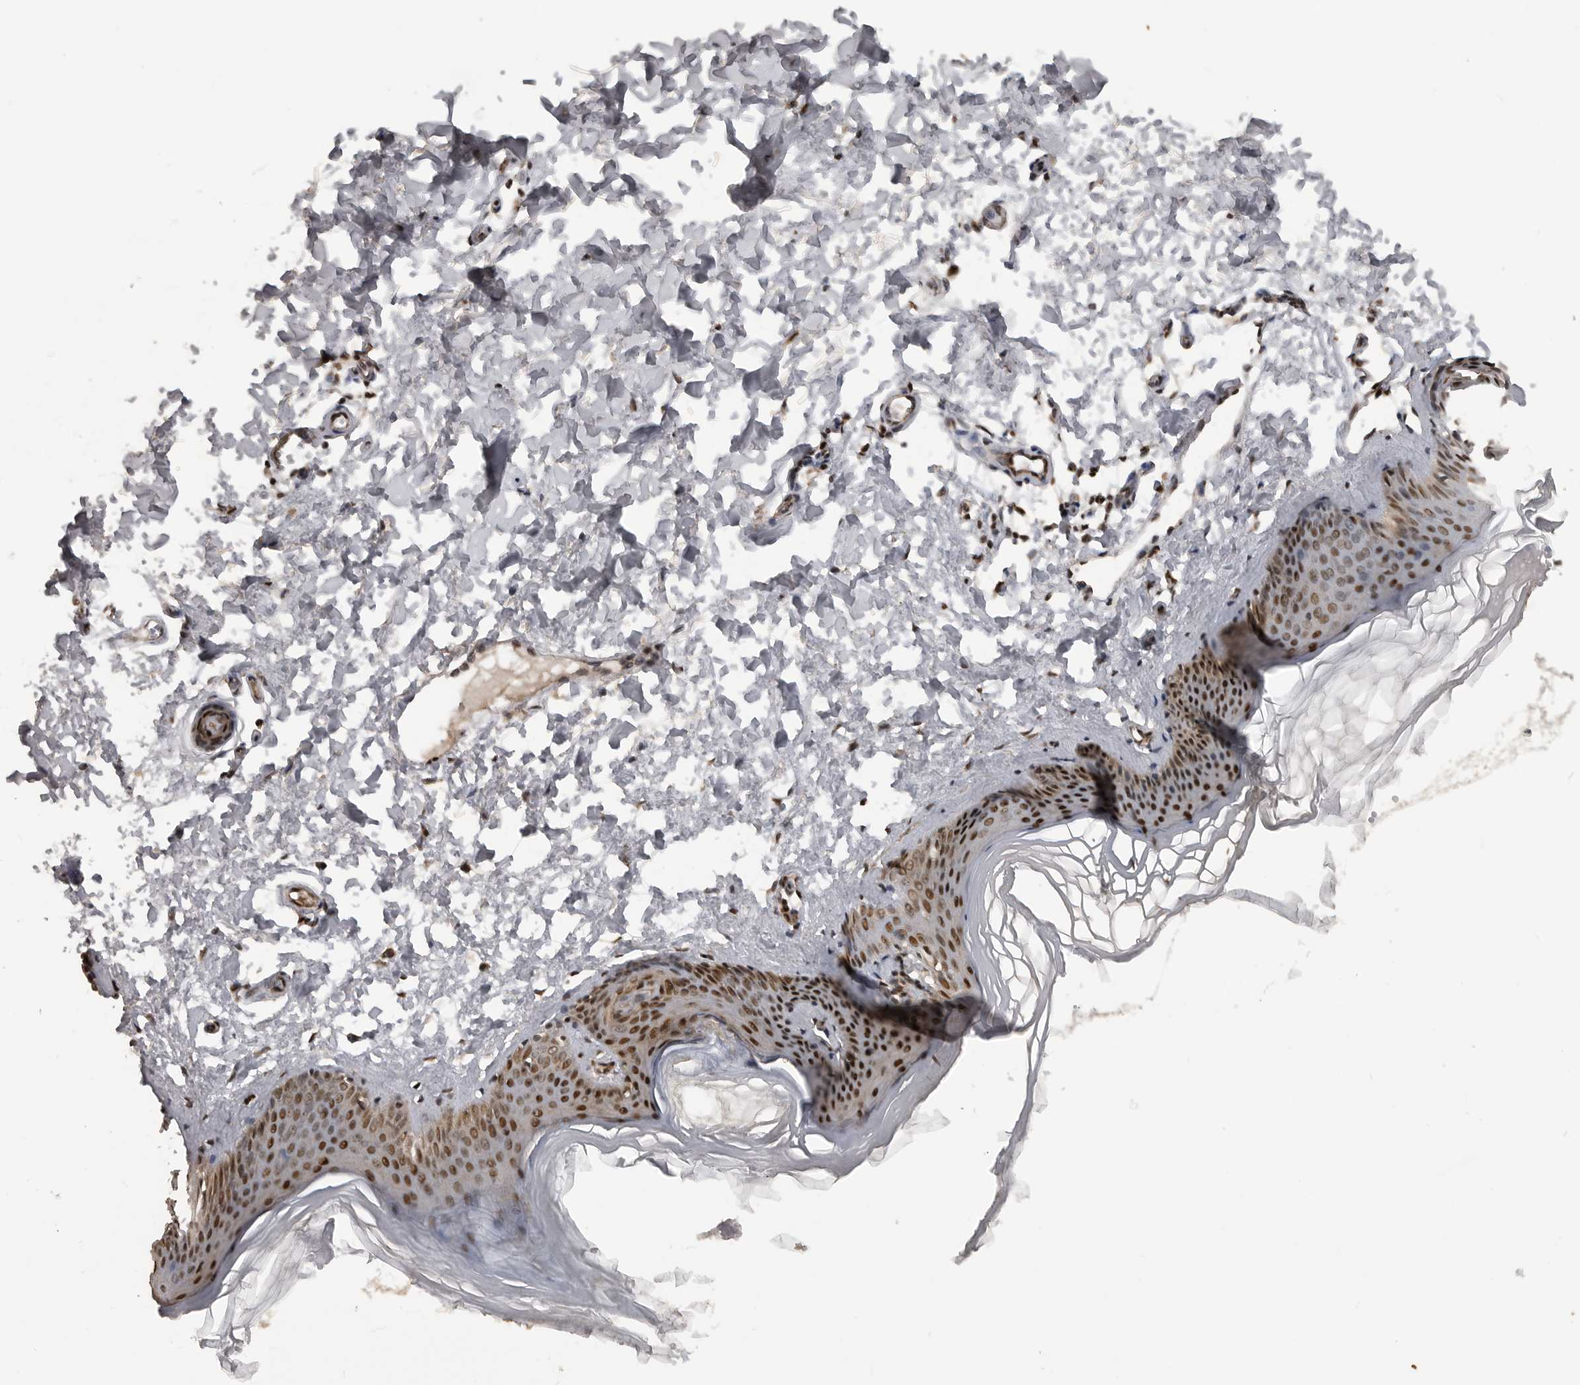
{"staining": {"intensity": "moderate", "quantity": ">75%", "location": "nuclear"}, "tissue": "skin", "cell_type": "Fibroblasts", "image_type": "normal", "snomed": [{"axis": "morphology", "description": "Normal tissue, NOS"}, {"axis": "topography", "description": "Skin"}], "caption": "High-magnification brightfield microscopy of normal skin stained with DAB (3,3'-diaminobenzidine) (brown) and counterstained with hematoxylin (blue). fibroblasts exhibit moderate nuclear staining is seen in about>75% of cells.", "gene": "CBLL1", "patient": {"sex": "female", "age": 27}}